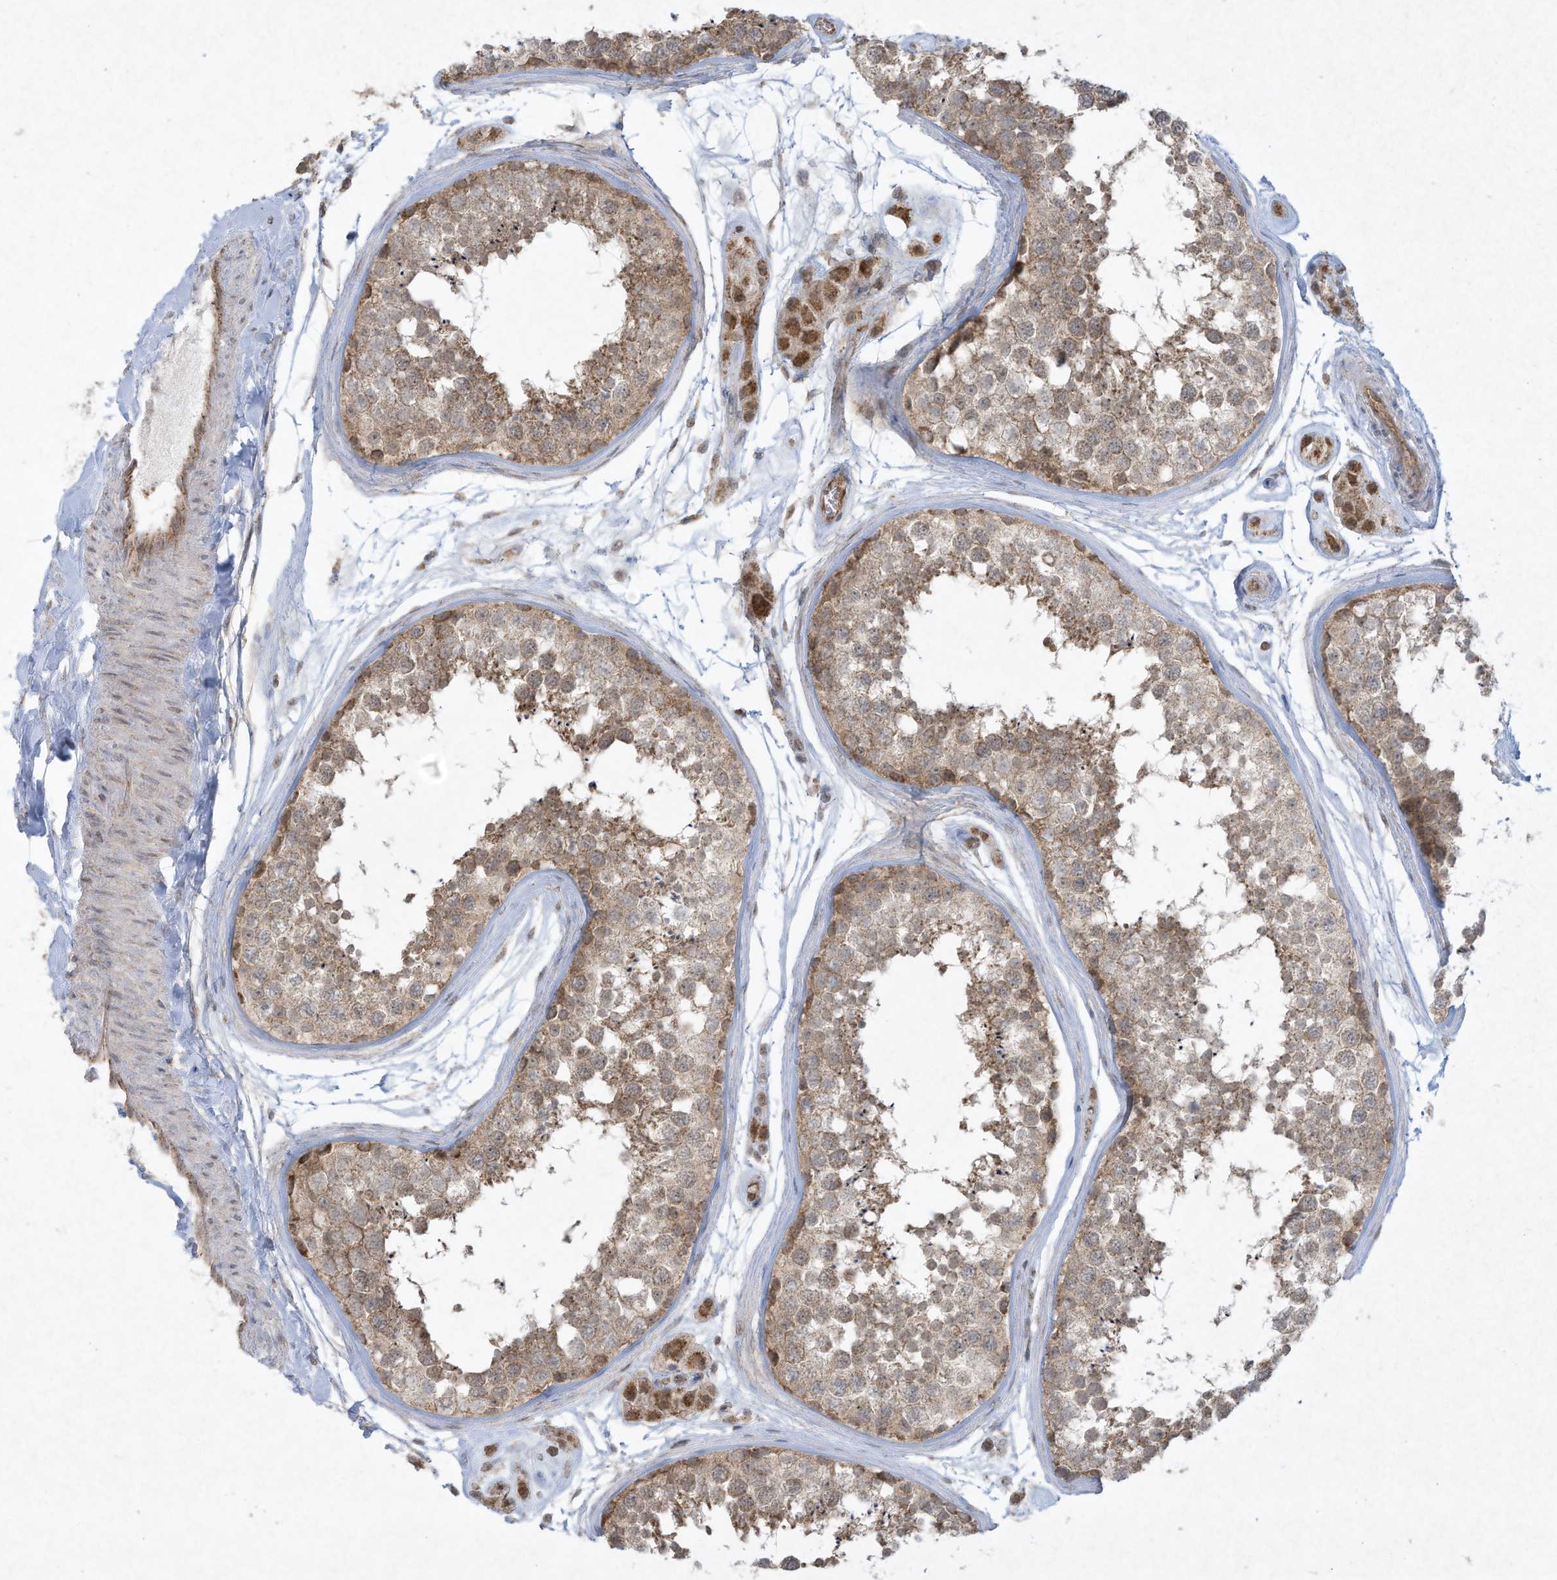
{"staining": {"intensity": "moderate", "quantity": ">75%", "location": "cytoplasmic/membranous"}, "tissue": "testis", "cell_type": "Cells in seminiferous ducts", "image_type": "normal", "snomed": [{"axis": "morphology", "description": "Normal tissue, NOS"}, {"axis": "topography", "description": "Testis"}], "caption": "An image of testis stained for a protein demonstrates moderate cytoplasmic/membranous brown staining in cells in seminiferous ducts.", "gene": "CHRNA4", "patient": {"sex": "male", "age": 56}}